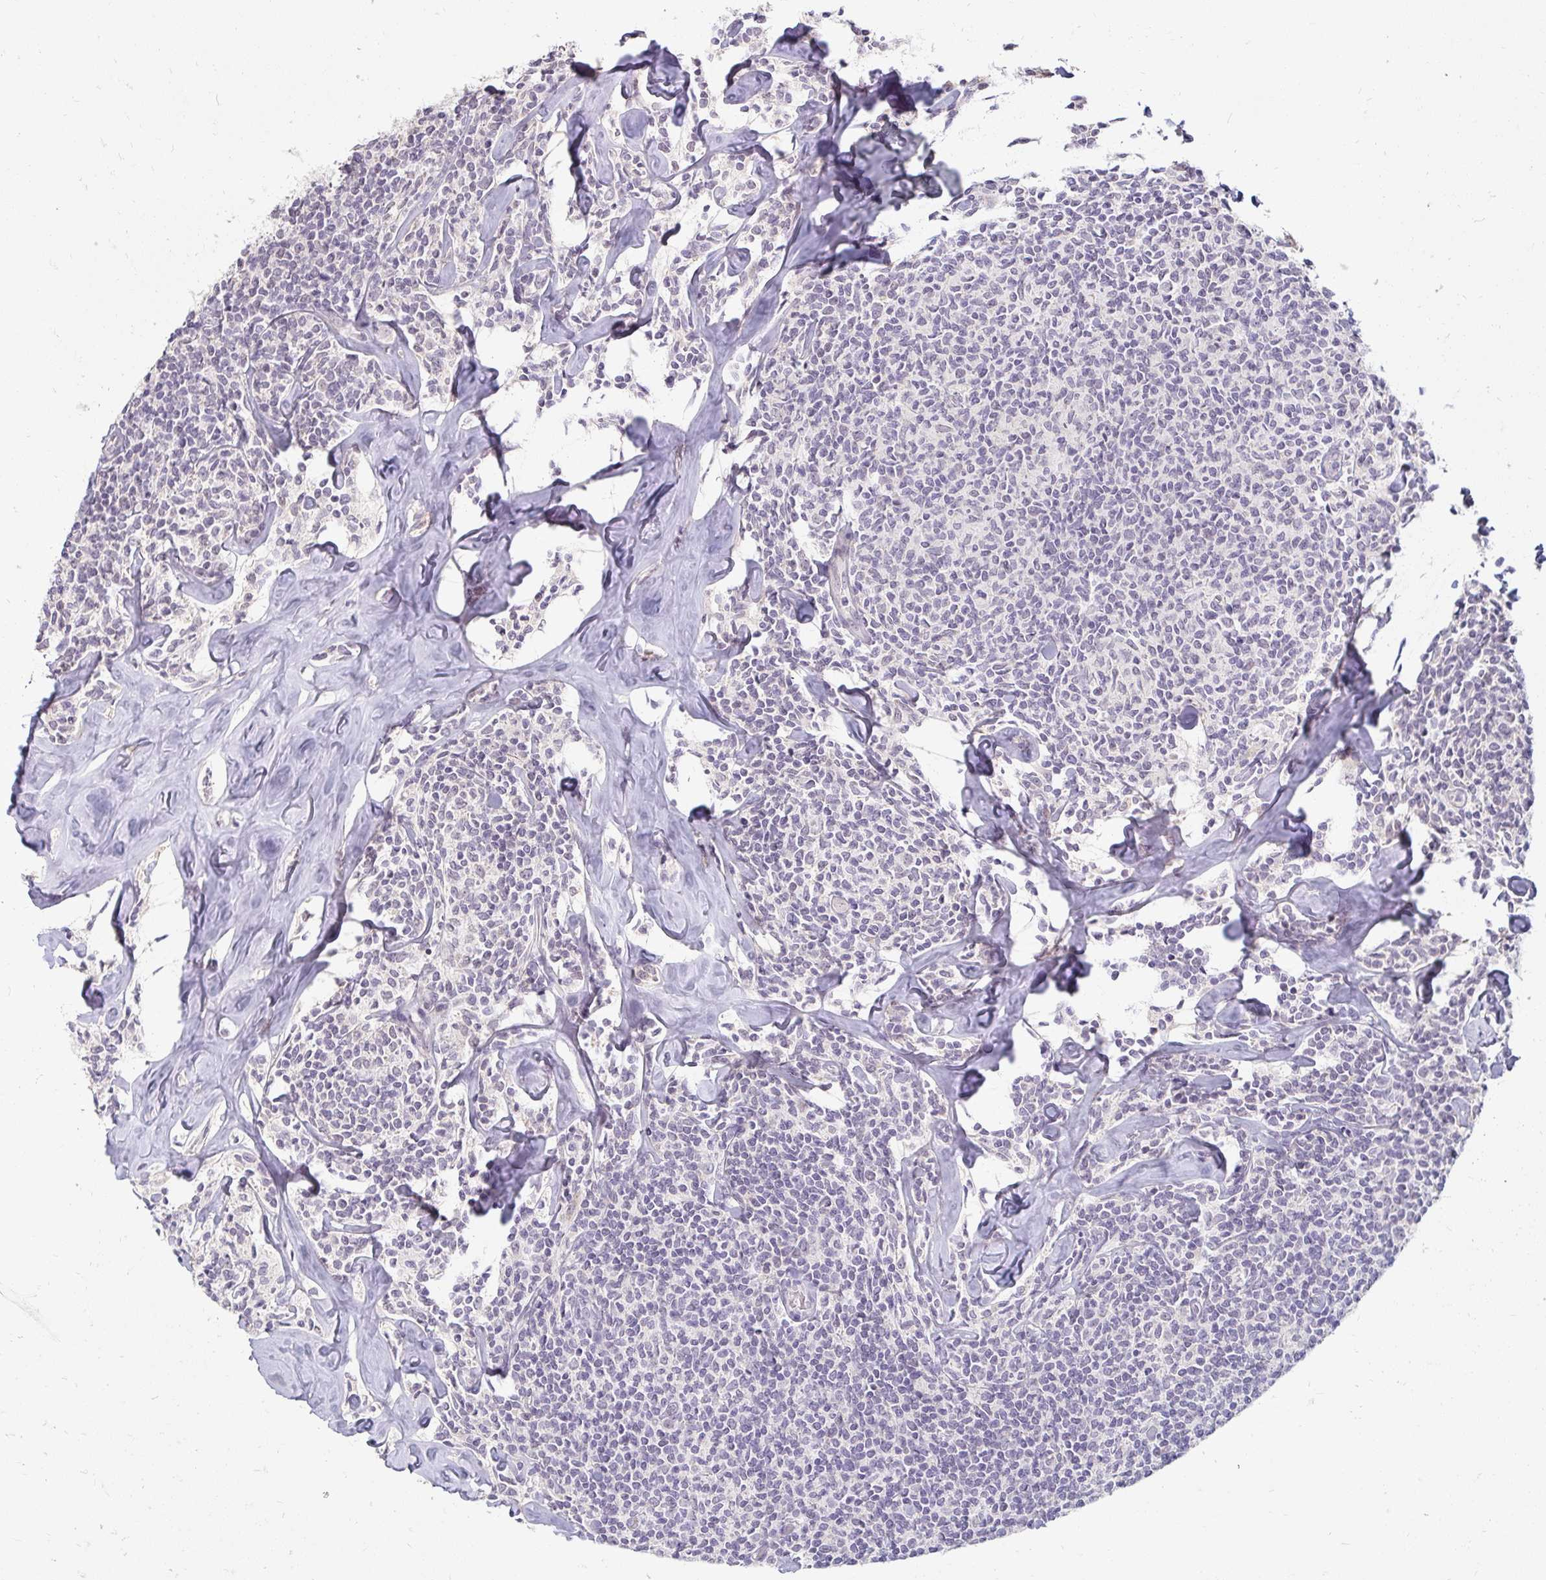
{"staining": {"intensity": "negative", "quantity": "none", "location": "none"}, "tissue": "lymphoma", "cell_type": "Tumor cells", "image_type": "cancer", "snomed": [{"axis": "morphology", "description": "Malignant lymphoma, non-Hodgkin's type, Low grade"}, {"axis": "topography", "description": "Lymph node"}], "caption": "A photomicrograph of human low-grade malignant lymphoma, non-Hodgkin's type is negative for staining in tumor cells.", "gene": "DDN", "patient": {"sex": "female", "age": 56}}